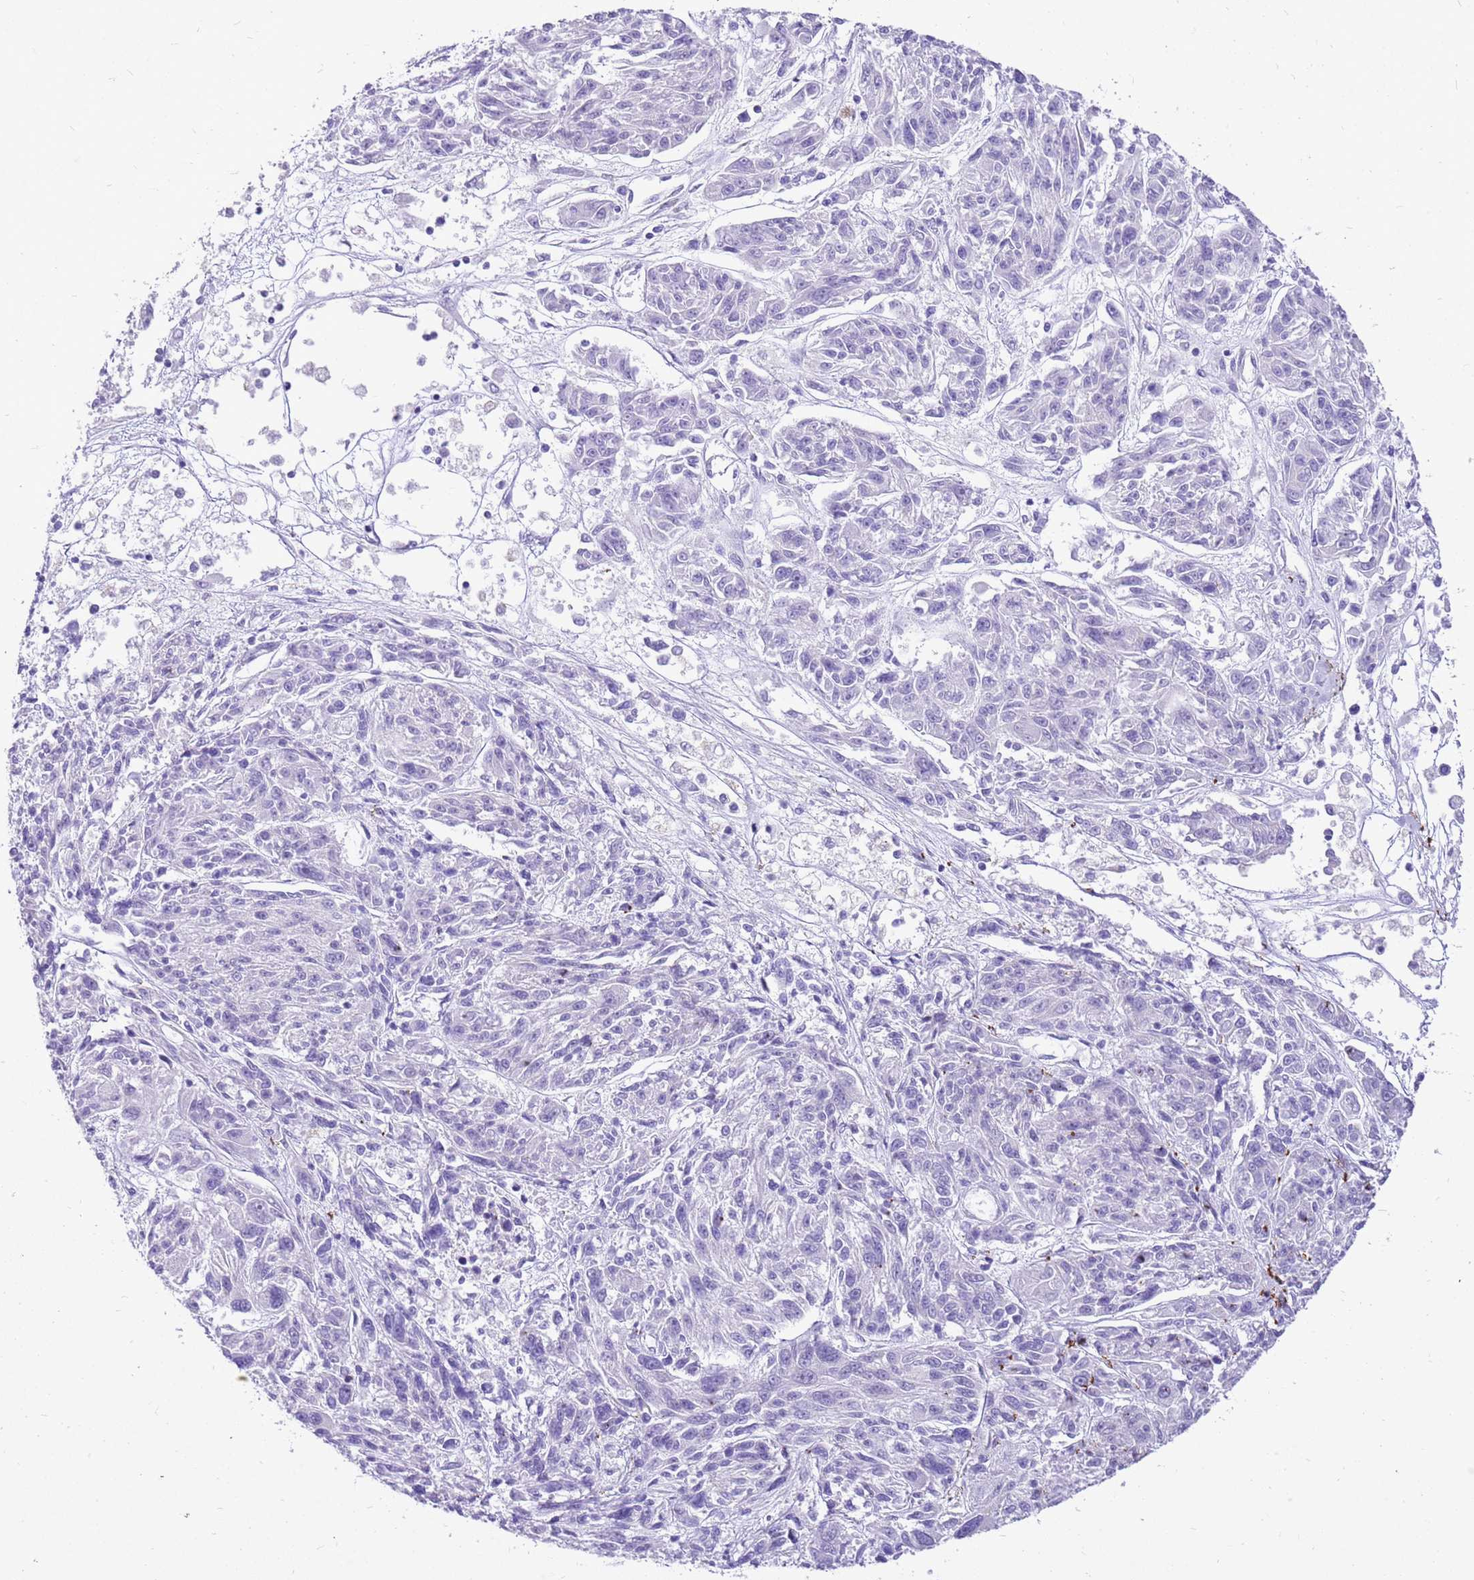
{"staining": {"intensity": "negative", "quantity": "none", "location": "none"}, "tissue": "melanoma", "cell_type": "Tumor cells", "image_type": "cancer", "snomed": [{"axis": "morphology", "description": "Malignant melanoma, NOS"}, {"axis": "topography", "description": "Skin"}], "caption": "A histopathology image of melanoma stained for a protein displays no brown staining in tumor cells.", "gene": "R3HDM4", "patient": {"sex": "male", "age": 53}}